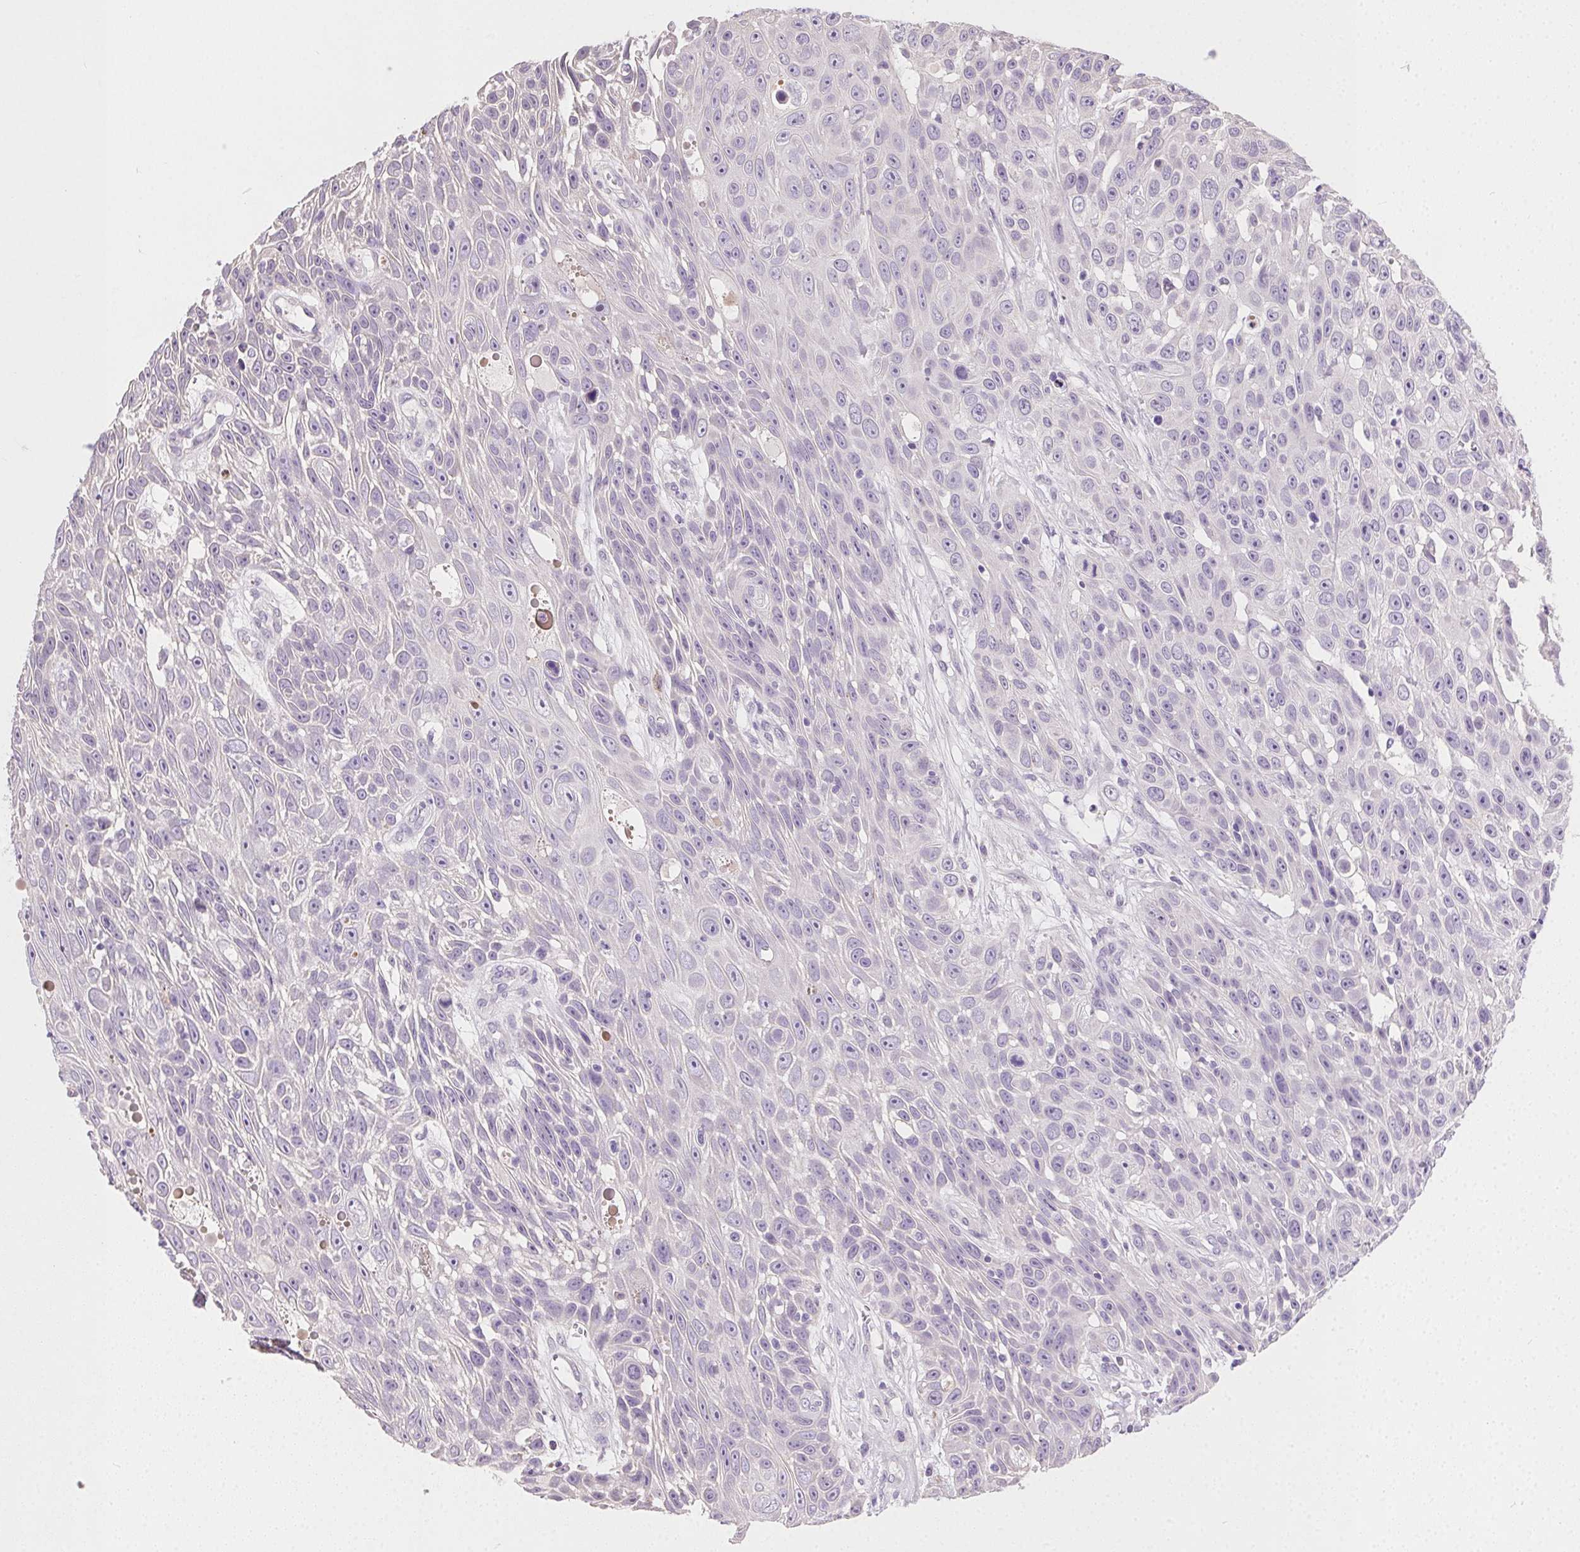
{"staining": {"intensity": "negative", "quantity": "none", "location": "none"}, "tissue": "skin cancer", "cell_type": "Tumor cells", "image_type": "cancer", "snomed": [{"axis": "morphology", "description": "Squamous cell carcinoma, NOS"}, {"axis": "topography", "description": "Skin"}], "caption": "Immunohistochemistry photomicrograph of neoplastic tissue: human skin squamous cell carcinoma stained with DAB (3,3'-diaminobenzidine) displays no significant protein positivity in tumor cells.", "gene": "SYCE2", "patient": {"sex": "male", "age": 82}}